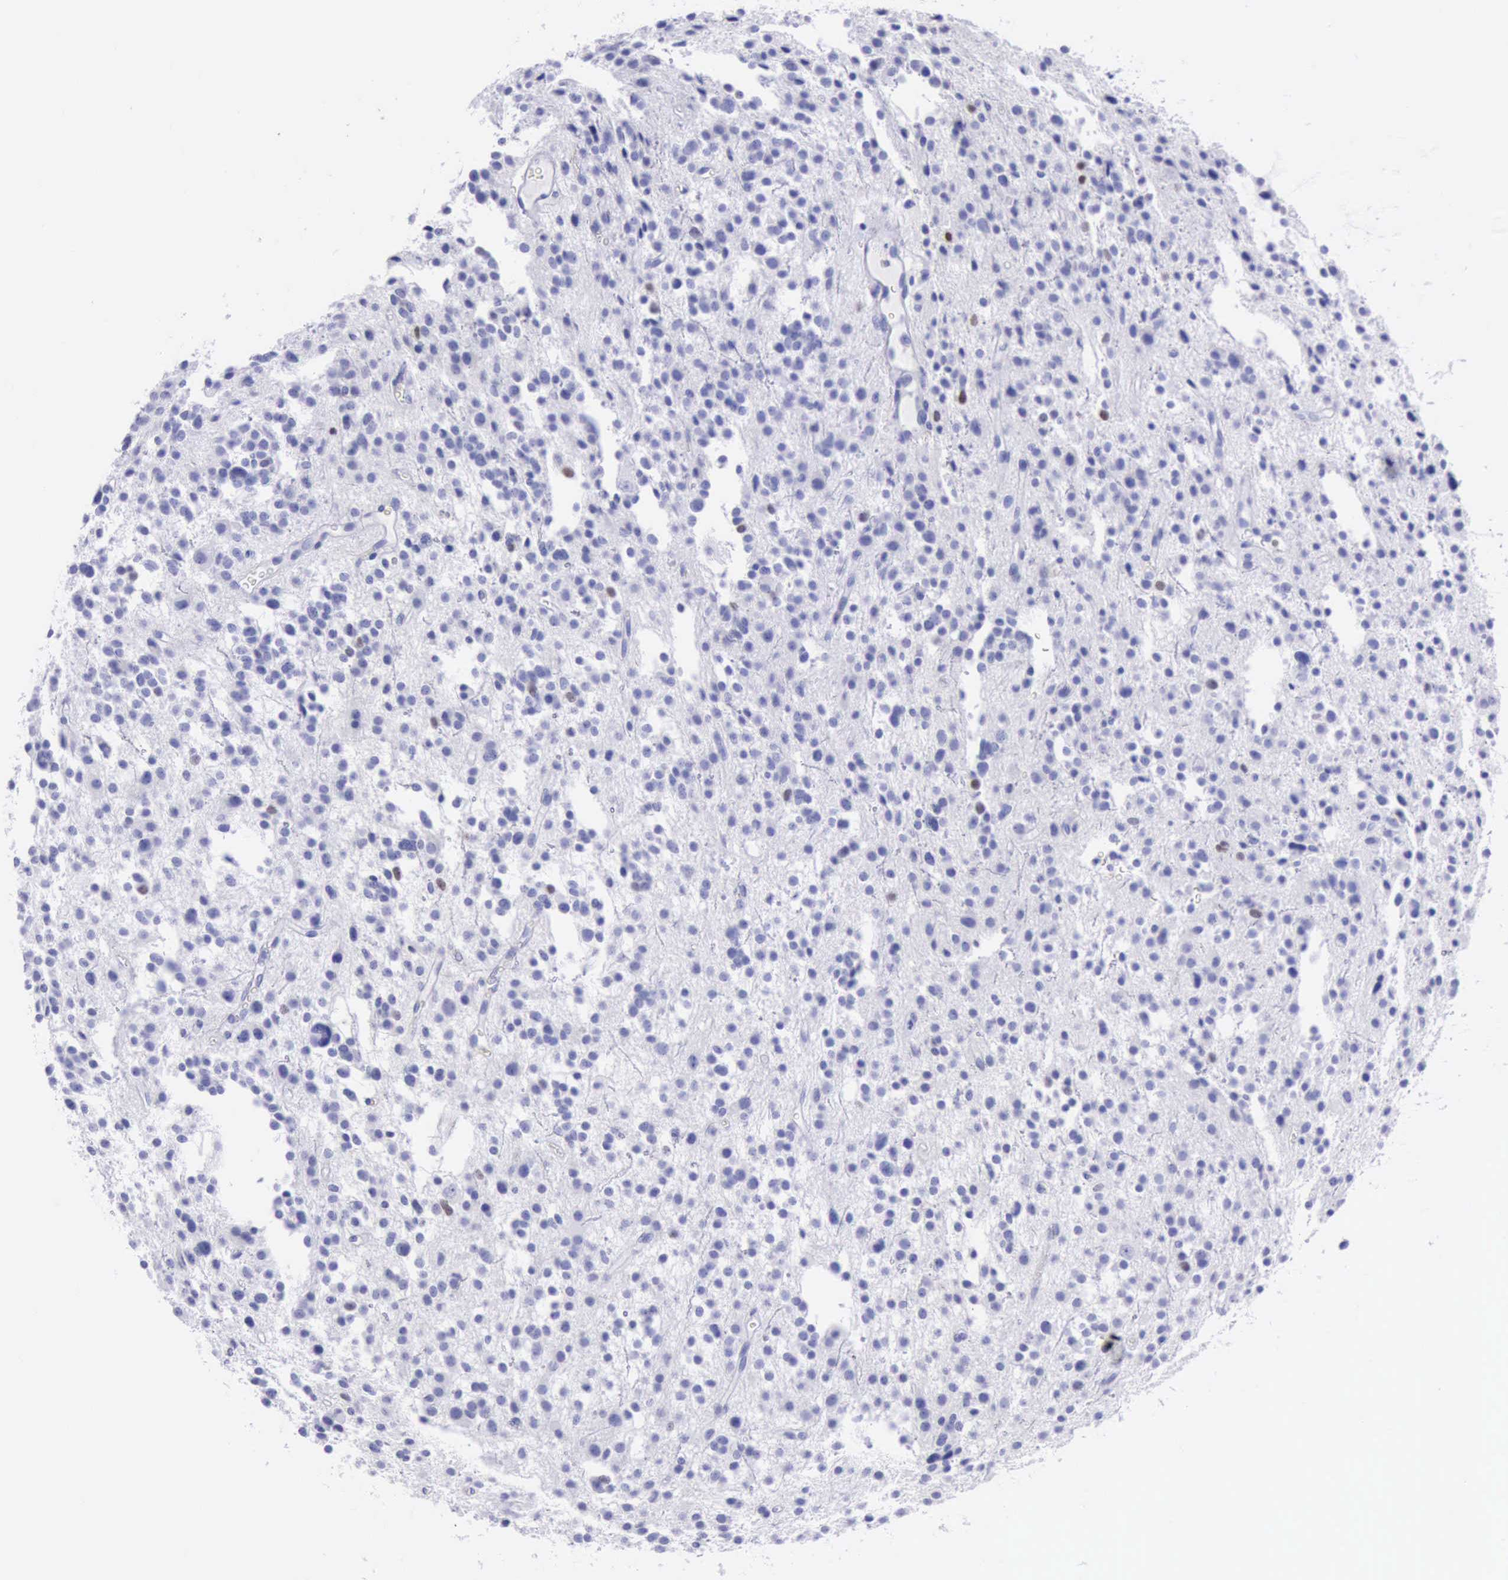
{"staining": {"intensity": "strong", "quantity": "<25%", "location": "nuclear"}, "tissue": "glioma", "cell_type": "Tumor cells", "image_type": "cancer", "snomed": [{"axis": "morphology", "description": "Glioma, malignant, Low grade"}, {"axis": "topography", "description": "Brain"}], "caption": "Human malignant glioma (low-grade) stained with a protein marker demonstrates strong staining in tumor cells.", "gene": "MCM2", "patient": {"sex": "female", "age": 36}}